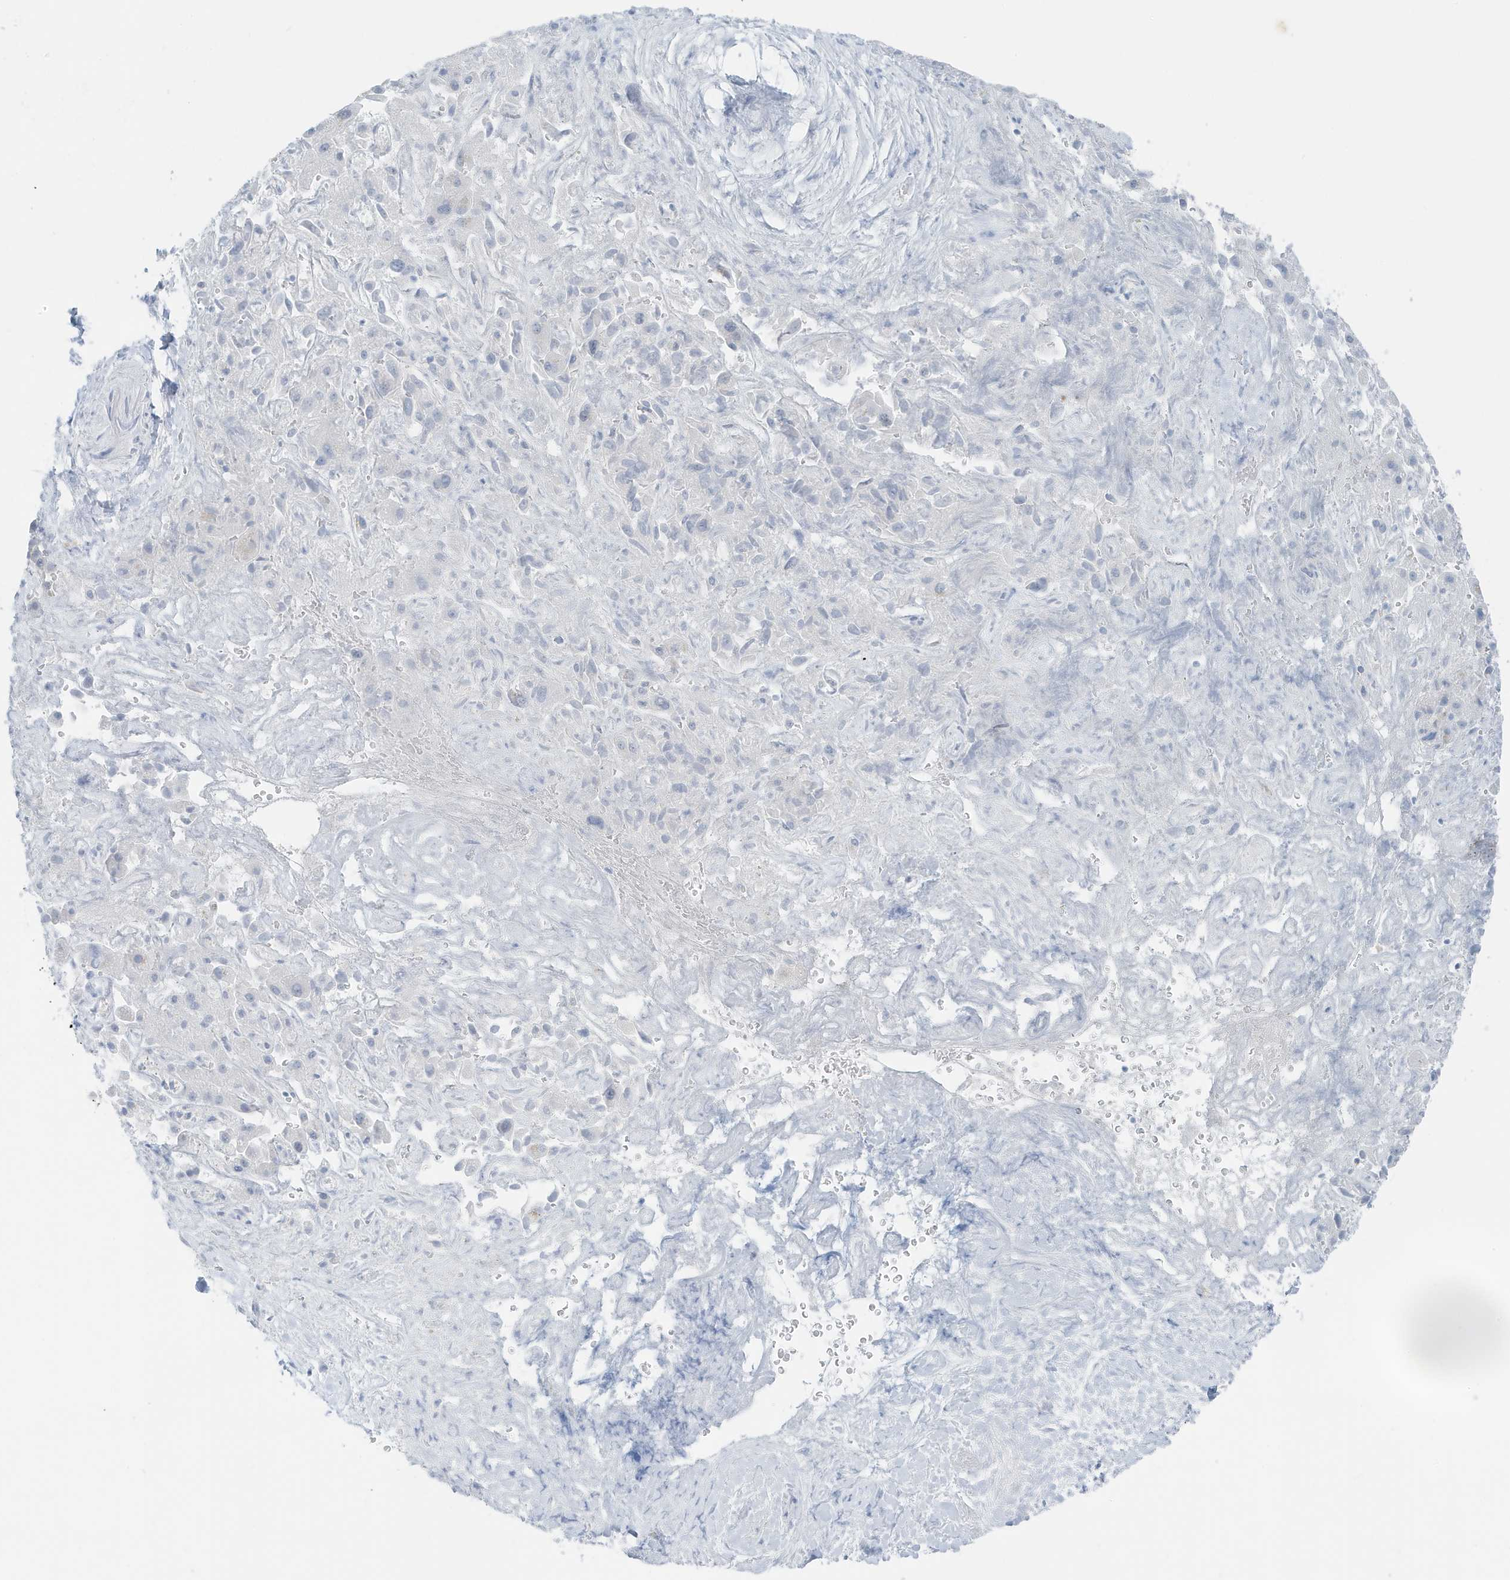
{"staining": {"intensity": "negative", "quantity": "none", "location": "none"}, "tissue": "liver cancer", "cell_type": "Tumor cells", "image_type": "cancer", "snomed": [{"axis": "morphology", "description": "Cholangiocarcinoma"}, {"axis": "topography", "description": "Liver"}], "caption": "This is an immunohistochemistry (IHC) micrograph of cholangiocarcinoma (liver). There is no expression in tumor cells.", "gene": "ZFP64", "patient": {"sex": "female", "age": 52}}